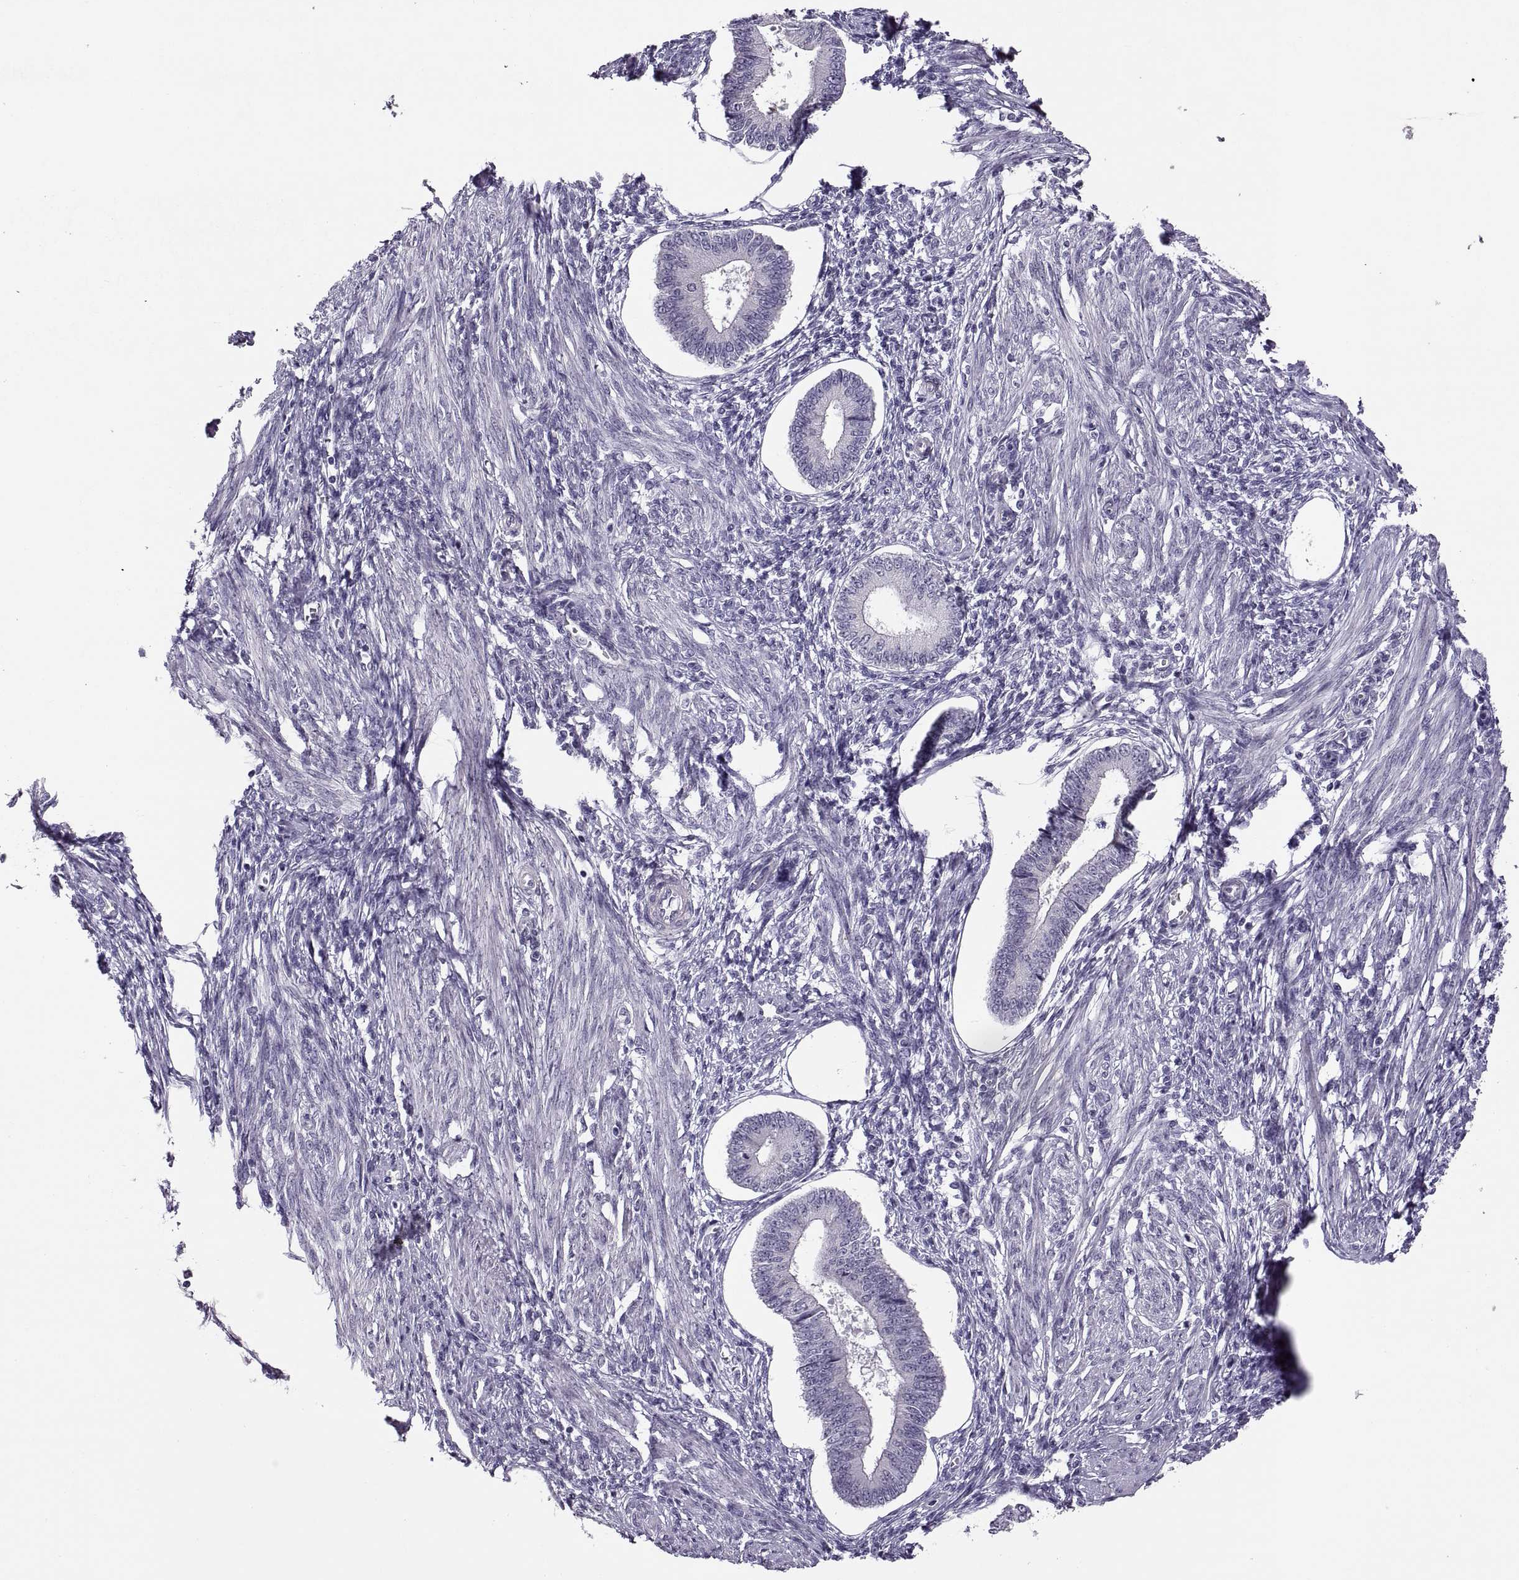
{"staining": {"intensity": "negative", "quantity": "none", "location": "none"}, "tissue": "endometrium", "cell_type": "Cells in endometrial stroma", "image_type": "normal", "snomed": [{"axis": "morphology", "description": "Normal tissue, NOS"}, {"axis": "topography", "description": "Endometrium"}], "caption": "IHC of unremarkable endometrium displays no positivity in cells in endometrial stroma.", "gene": "VSX2", "patient": {"sex": "female", "age": 42}}